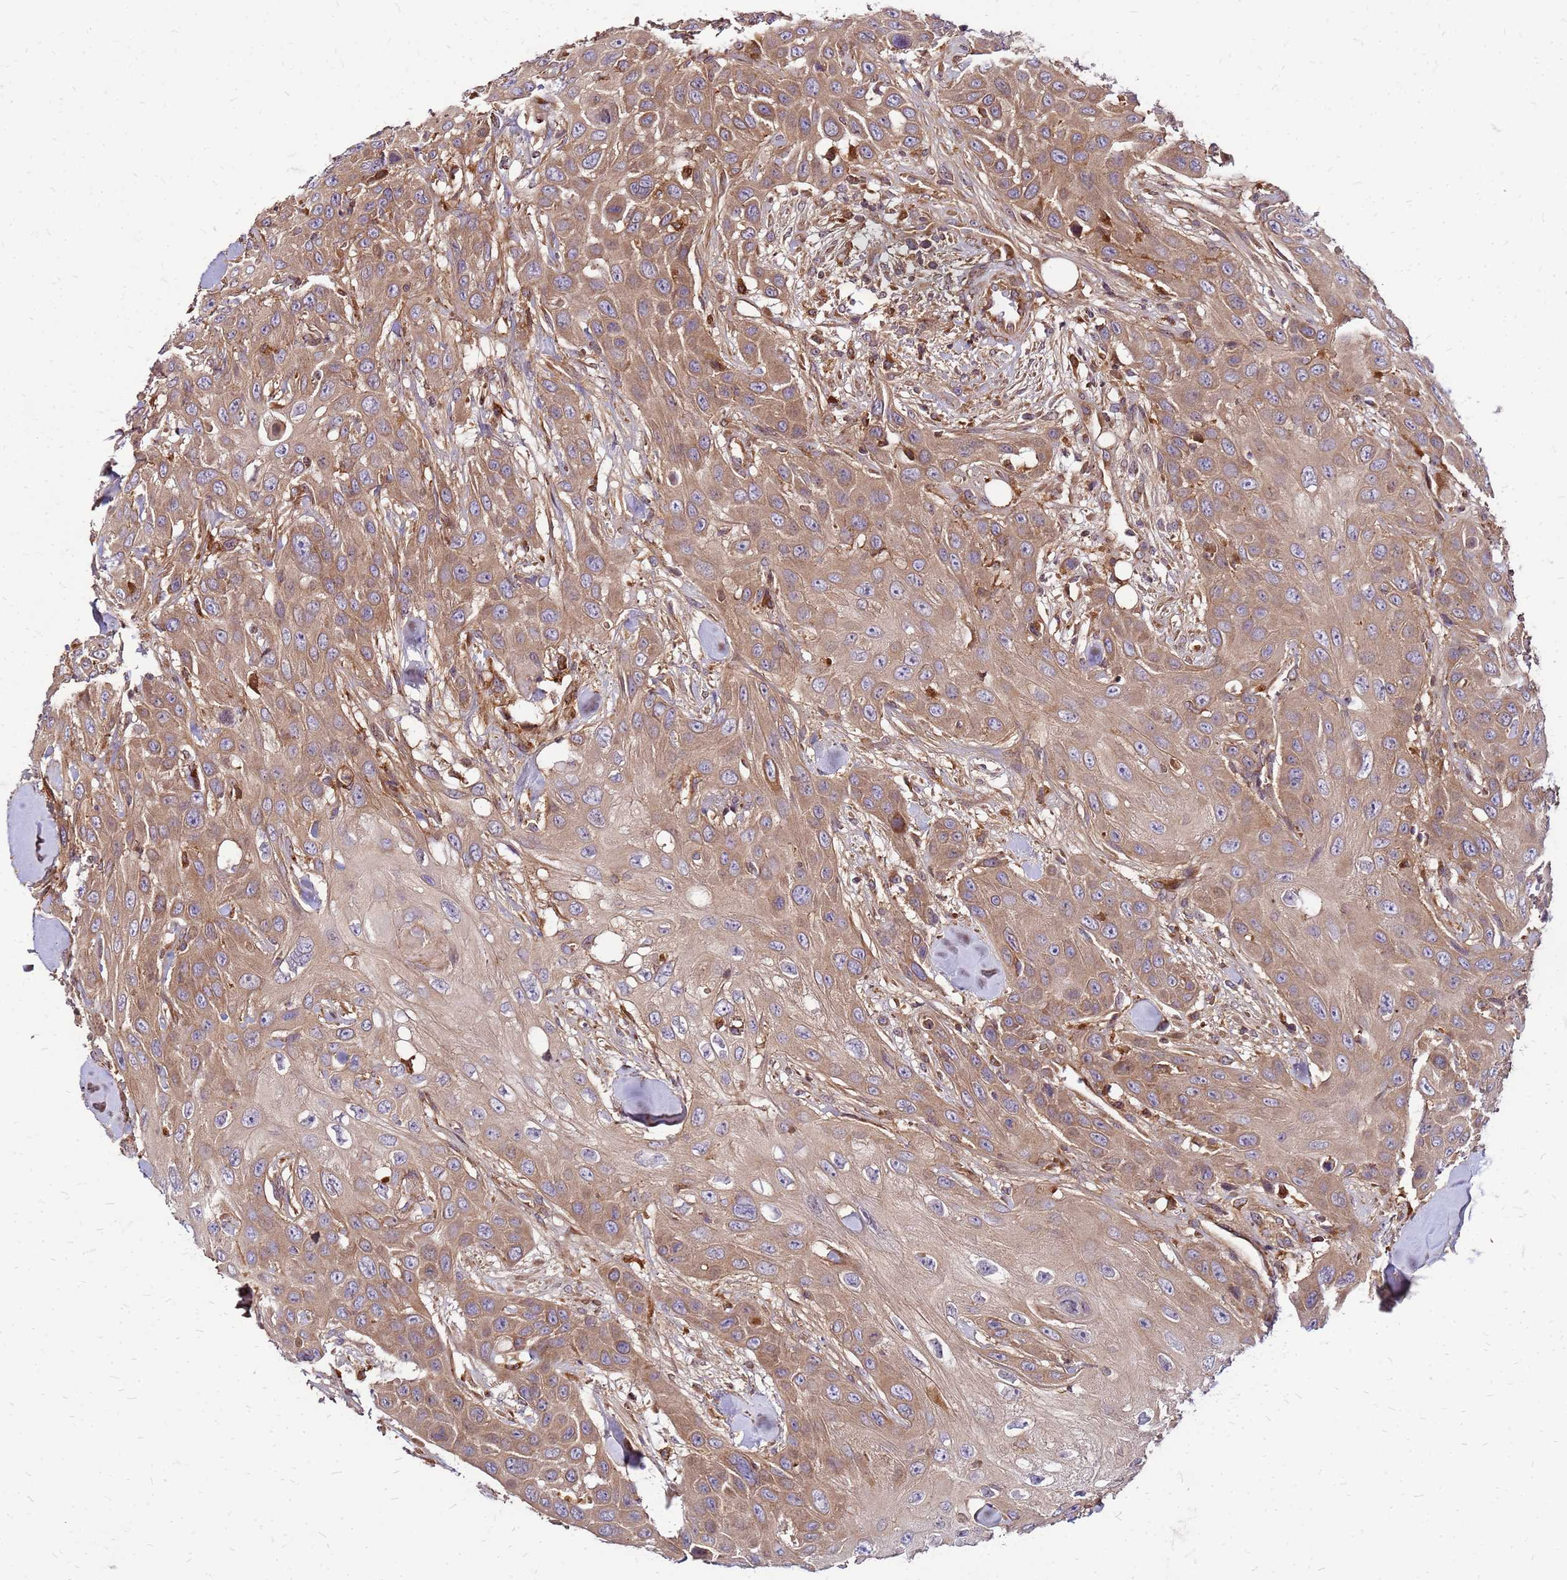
{"staining": {"intensity": "weak", "quantity": ">75%", "location": "cytoplasmic/membranous"}, "tissue": "head and neck cancer", "cell_type": "Tumor cells", "image_type": "cancer", "snomed": [{"axis": "morphology", "description": "Squamous cell carcinoma, NOS"}, {"axis": "topography", "description": "Head-Neck"}], "caption": "Squamous cell carcinoma (head and neck) tissue shows weak cytoplasmic/membranous staining in approximately >75% of tumor cells Nuclei are stained in blue.", "gene": "CYBC1", "patient": {"sex": "male", "age": 81}}